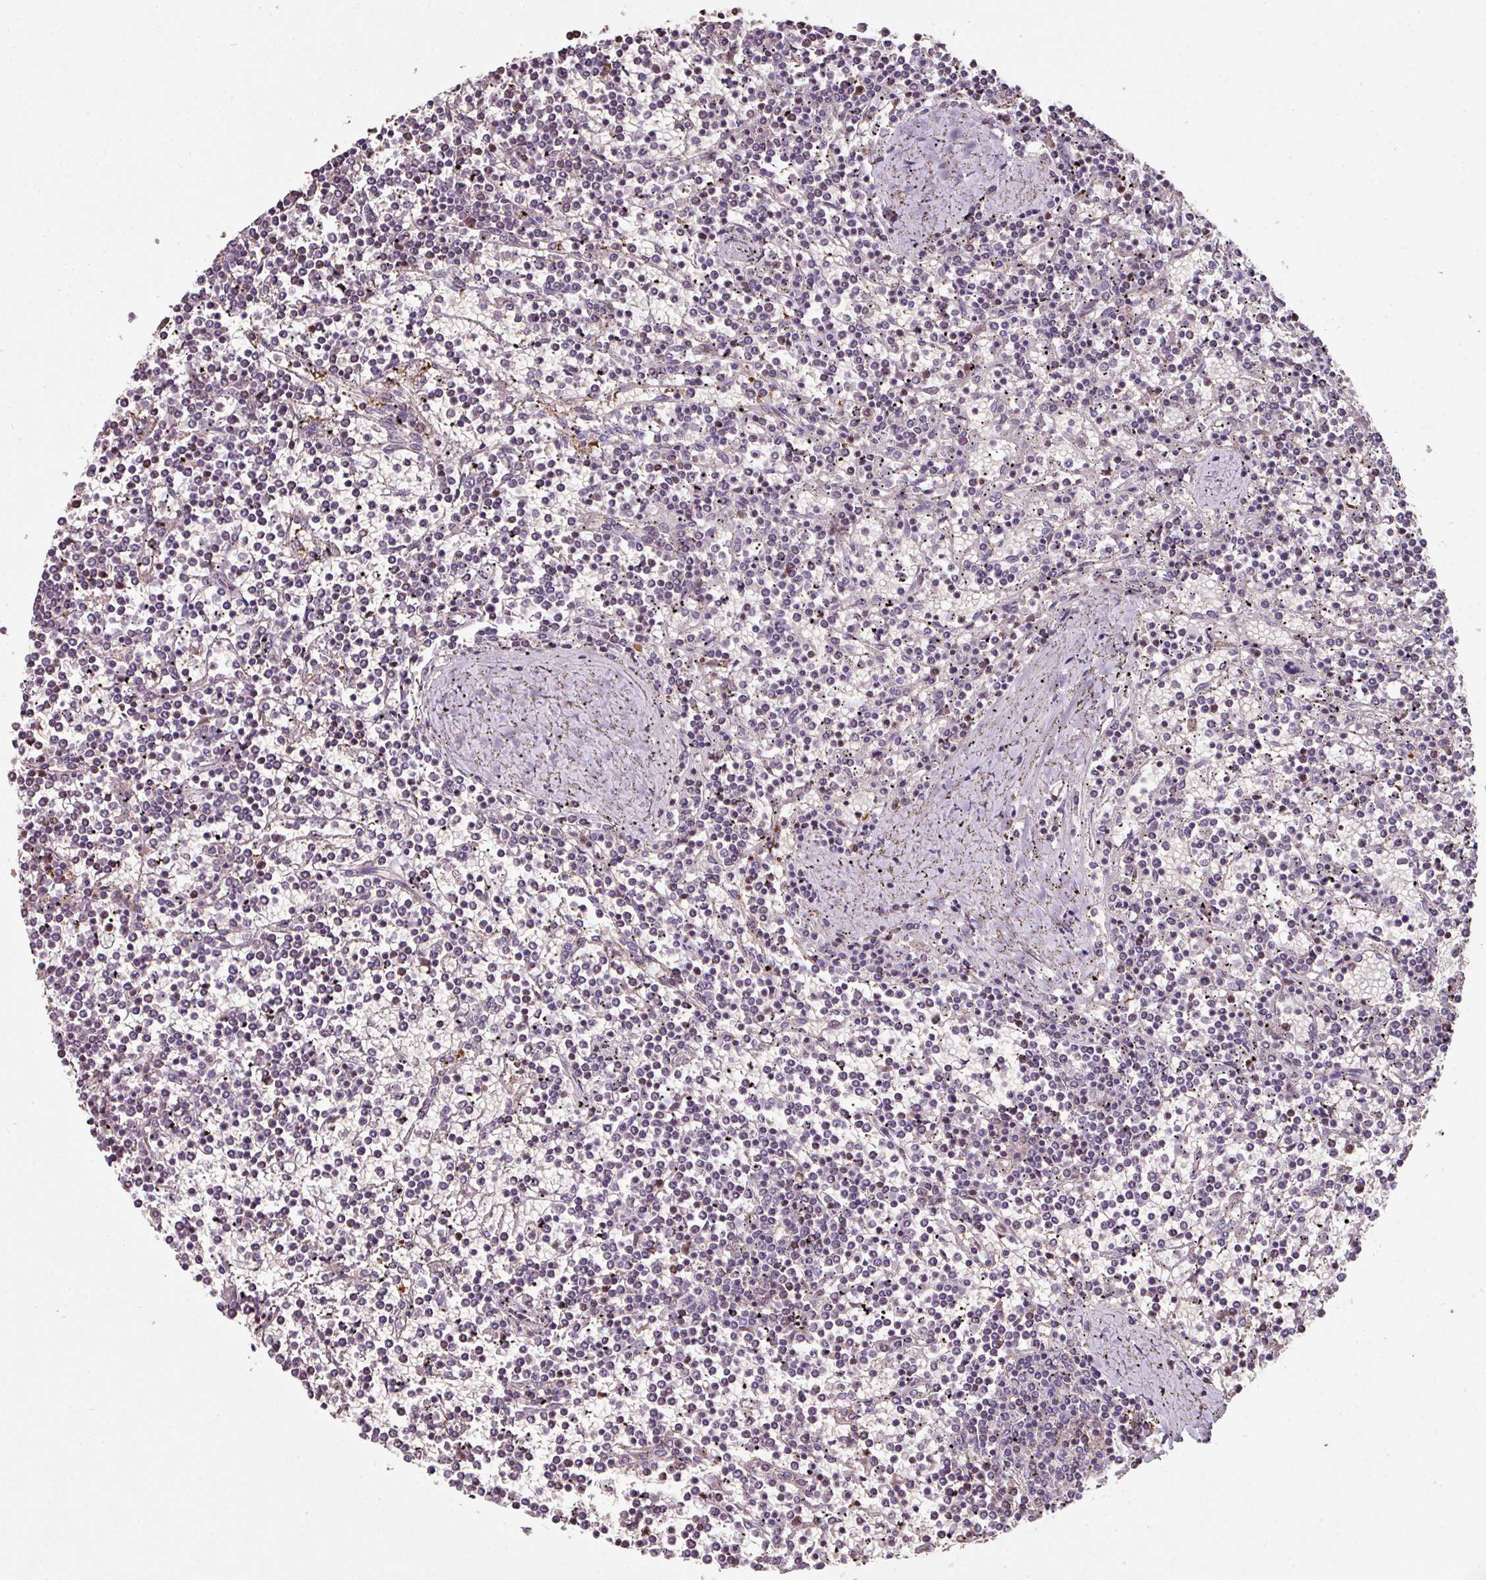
{"staining": {"intensity": "negative", "quantity": "none", "location": "none"}, "tissue": "lymphoma", "cell_type": "Tumor cells", "image_type": "cancer", "snomed": [{"axis": "morphology", "description": "Malignant lymphoma, non-Hodgkin's type, Low grade"}, {"axis": "topography", "description": "Spleen"}], "caption": "A high-resolution image shows IHC staining of low-grade malignant lymphoma, non-Hodgkin's type, which exhibits no significant staining in tumor cells.", "gene": "ANO9", "patient": {"sex": "female", "age": 19}}